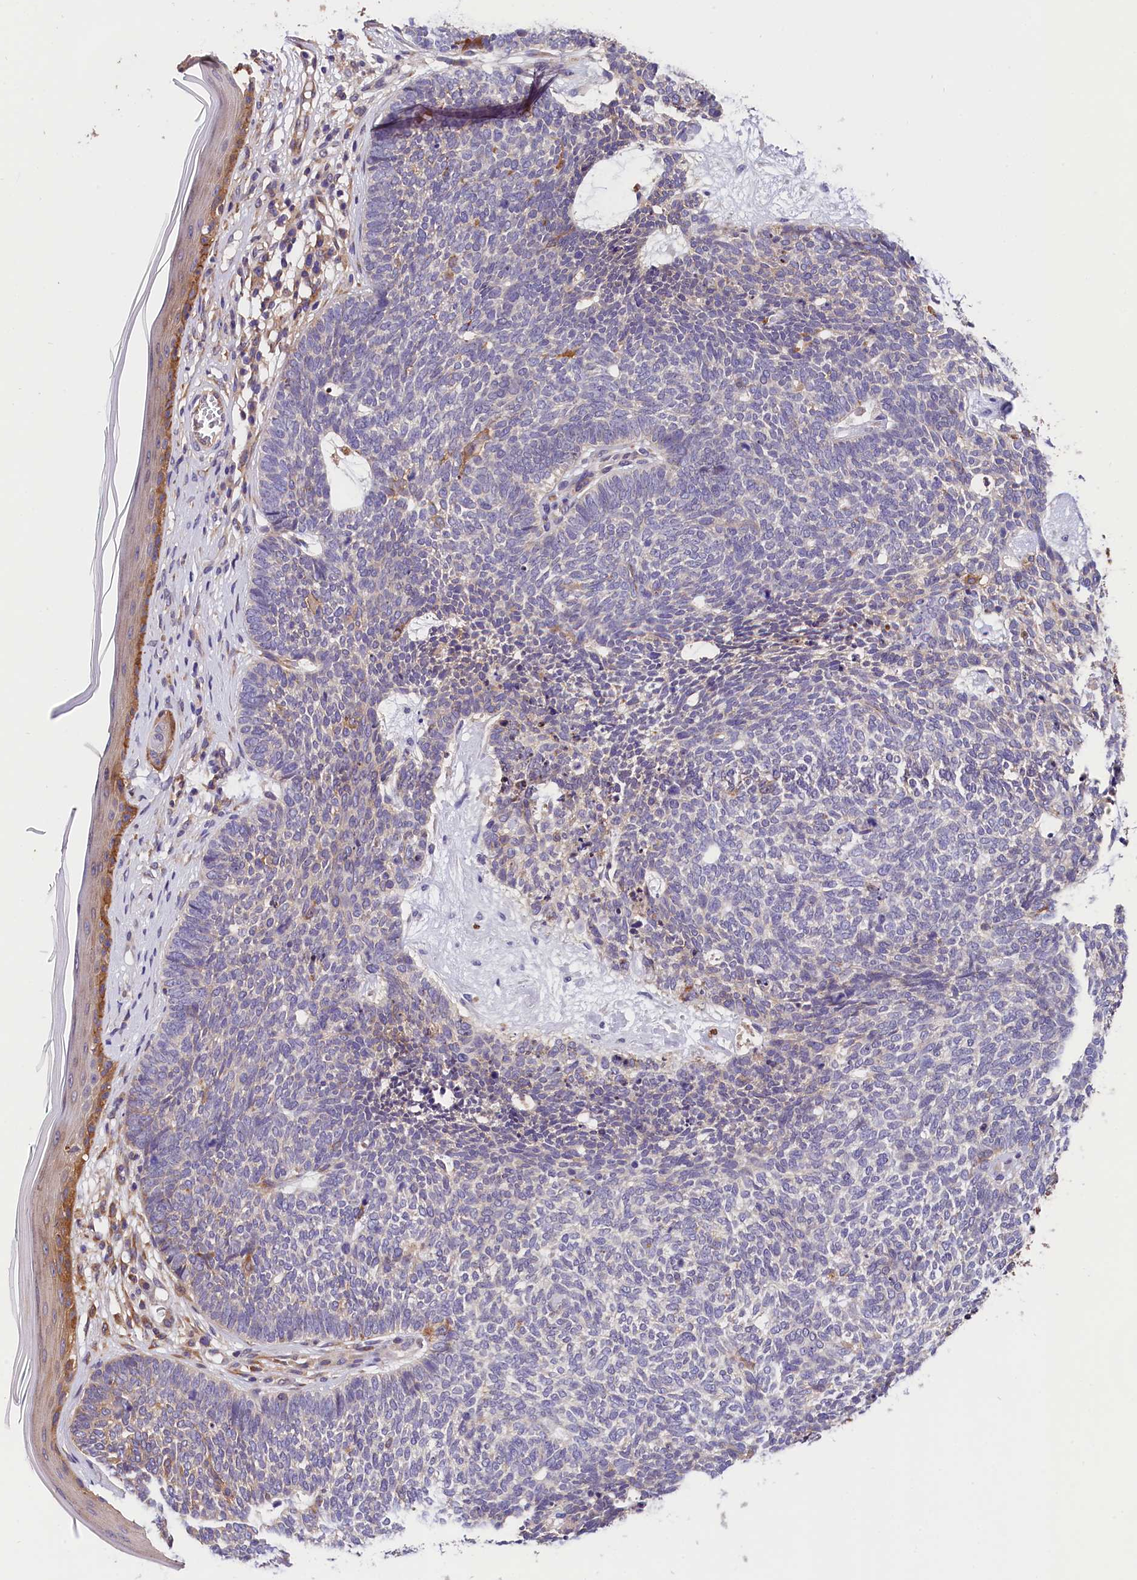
{"staining": {"intensity": "negative", "quantity": "none", "location": "none"}, "tissue": "skin cancer", "cell_type": "Tumor cells", "image_type": "cancer", "snomed": [{"axis": "morphology", "description": "Basal cell carcinoma"}, {"axis": "topography", "description": "Skin"}], "caption": "Immunohistochemistry (IHC) histopathology image of human skin cancer (basal cell carcinoma) stained for a protein (brown), which exhibits no positivity in tumor cells.", "gene": "OAS3", "patient": {"sex": "female", "age": 84}}